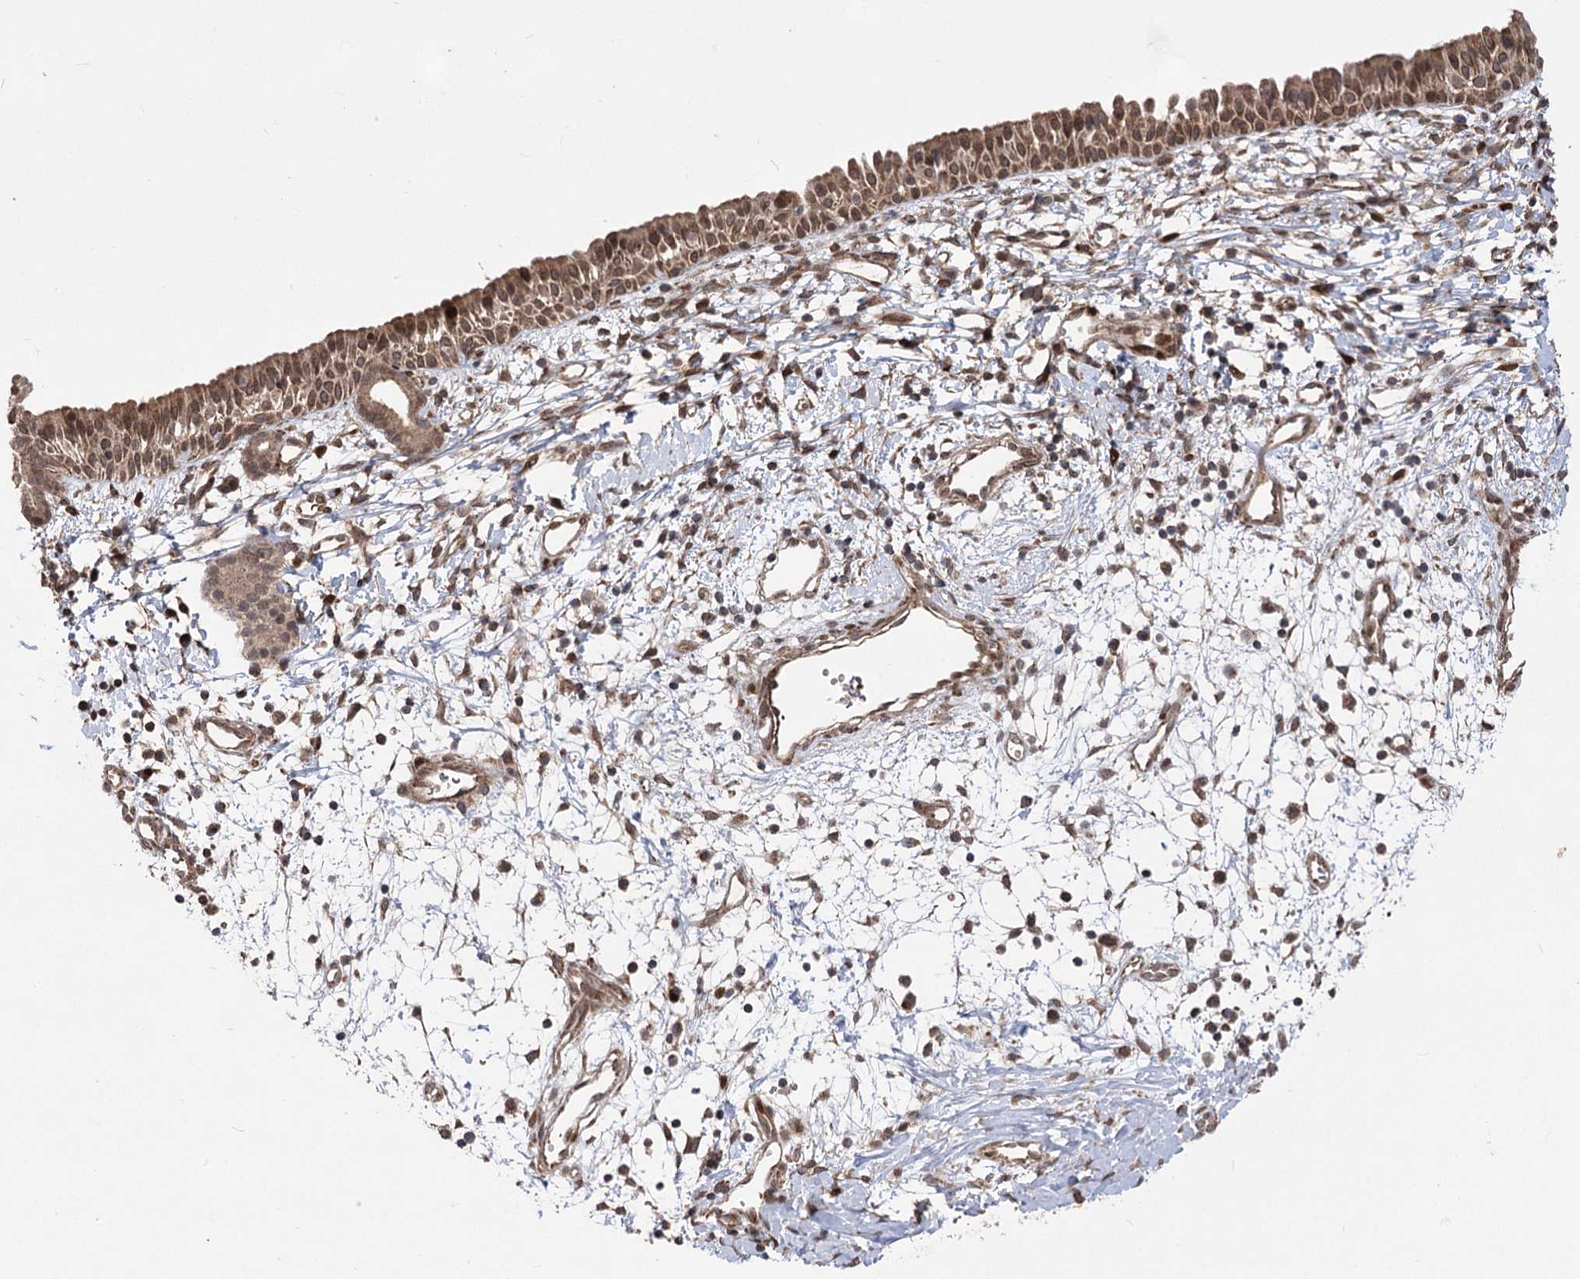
{"staining": {"intensity": "moderate", "quantity": ">75%", "location": "cytoplasmic/membranous,nuclear"}, "tissue": "nasopharynx", "cell_type": "Respiratory epithelial cells", "image_type": "normal", "snomed": [{"axis": "morphology", "description": "Normal tissue, NOS"}, {"axis": "topography", "description": "Nasopharynx"}], "caption": "Nasopharynx stained with immunohistochemistry (IHC) demonstrates moderate cytoplasmic/membranous,nuclear staining in approximately >75% of respiratory epithelial cells.", "gene": "TENM2", "patient": {"sex": "male", "age": 22}}